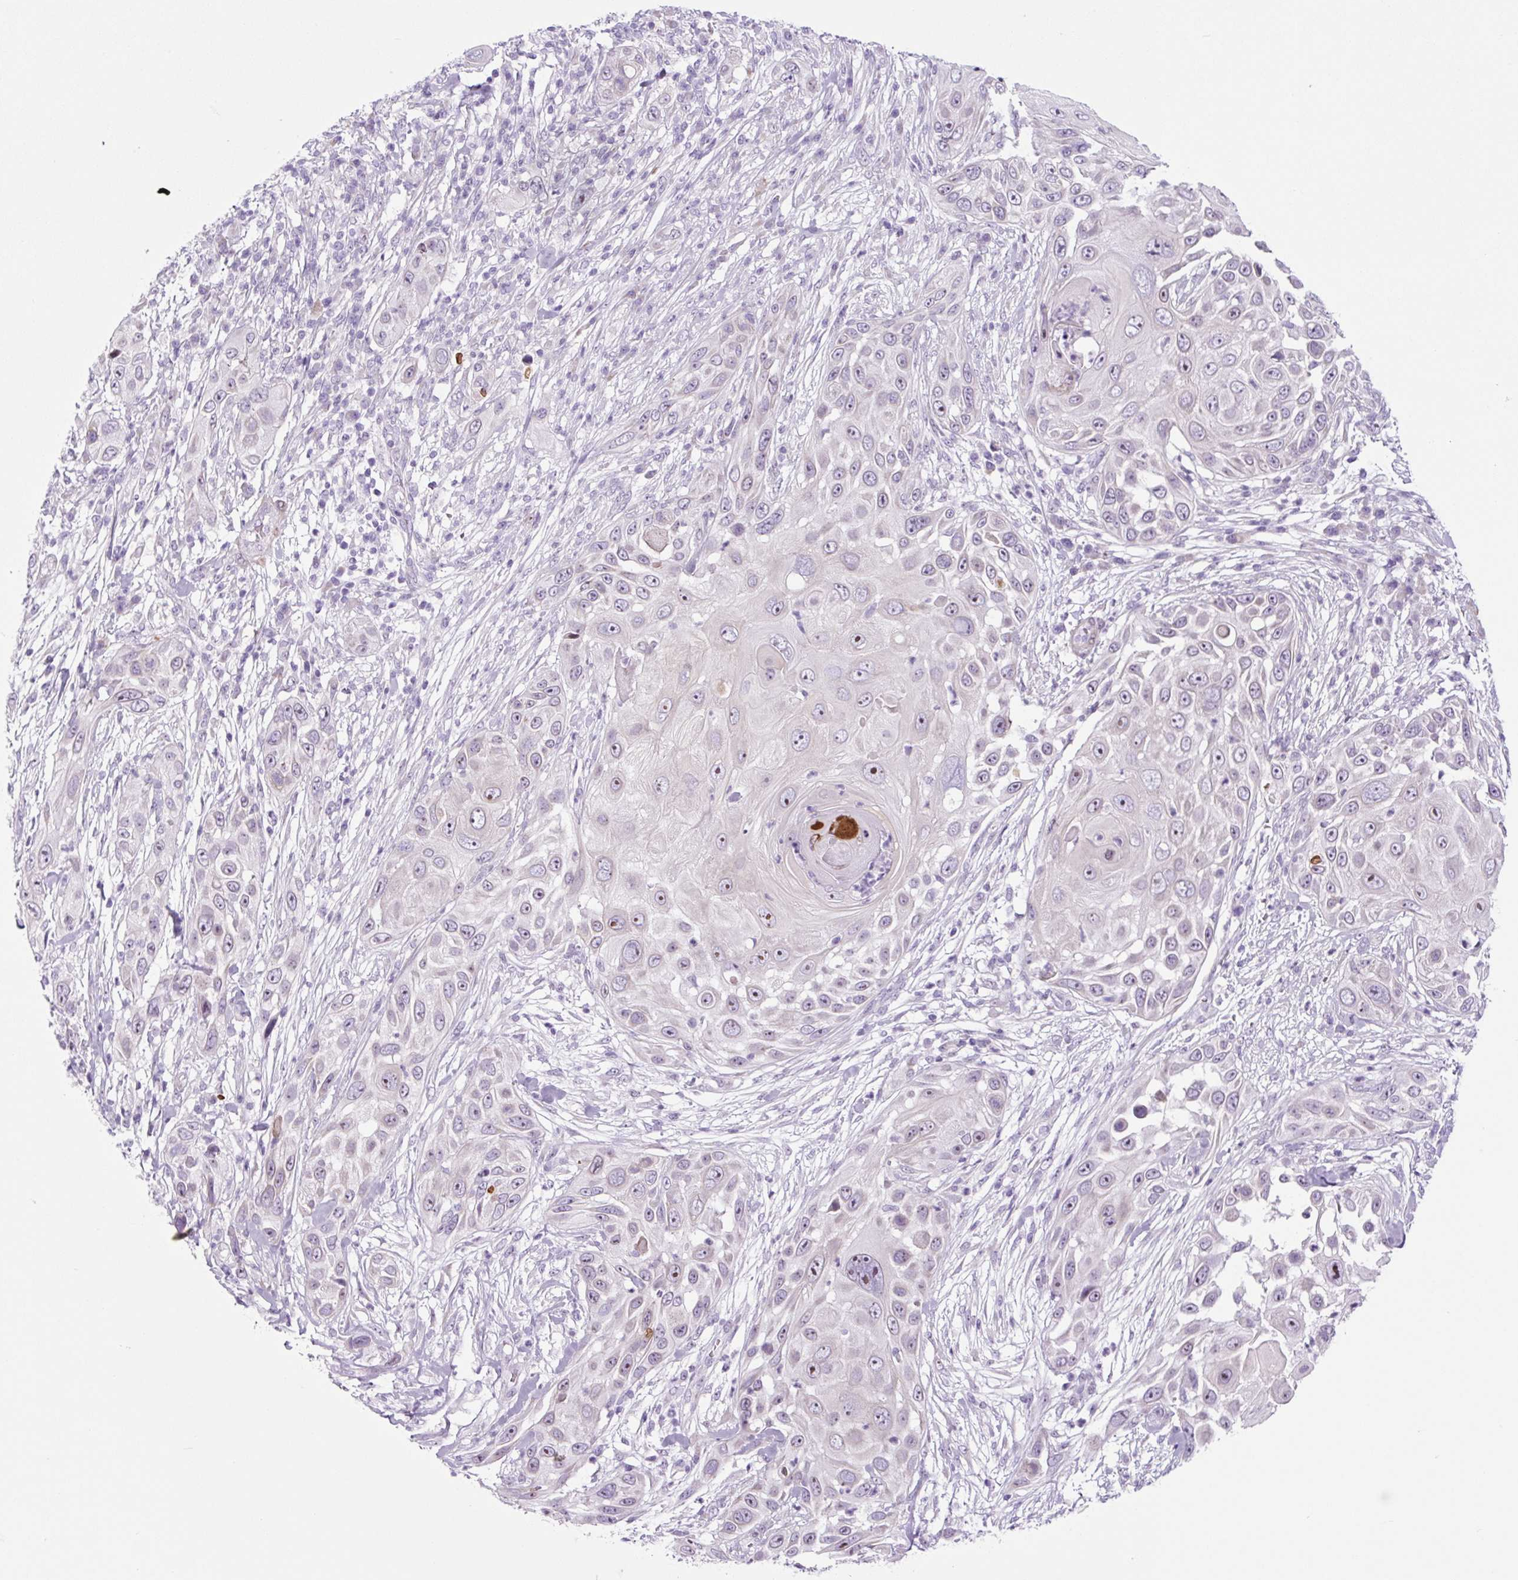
{"staining": {"intensity": "weak", "quantity": "<25%", "location": "nuclear"}, "tissue": "skin cancer", "cell_type": "Tumor cells", "image_type": "cancer", "snomed": [{"axis": "morphology", "description": "Squamous cell carcinoma, NOS"}, {"axis": "topography", "description": "Skin"}], "caption": "Tumor cells are negative for protein expression in human skin squamous cell carcinoma. (DAB immunohistochemistry, high magnification).", "gene": "RRS1", "patient": {"sex": "female", "age": 44}}